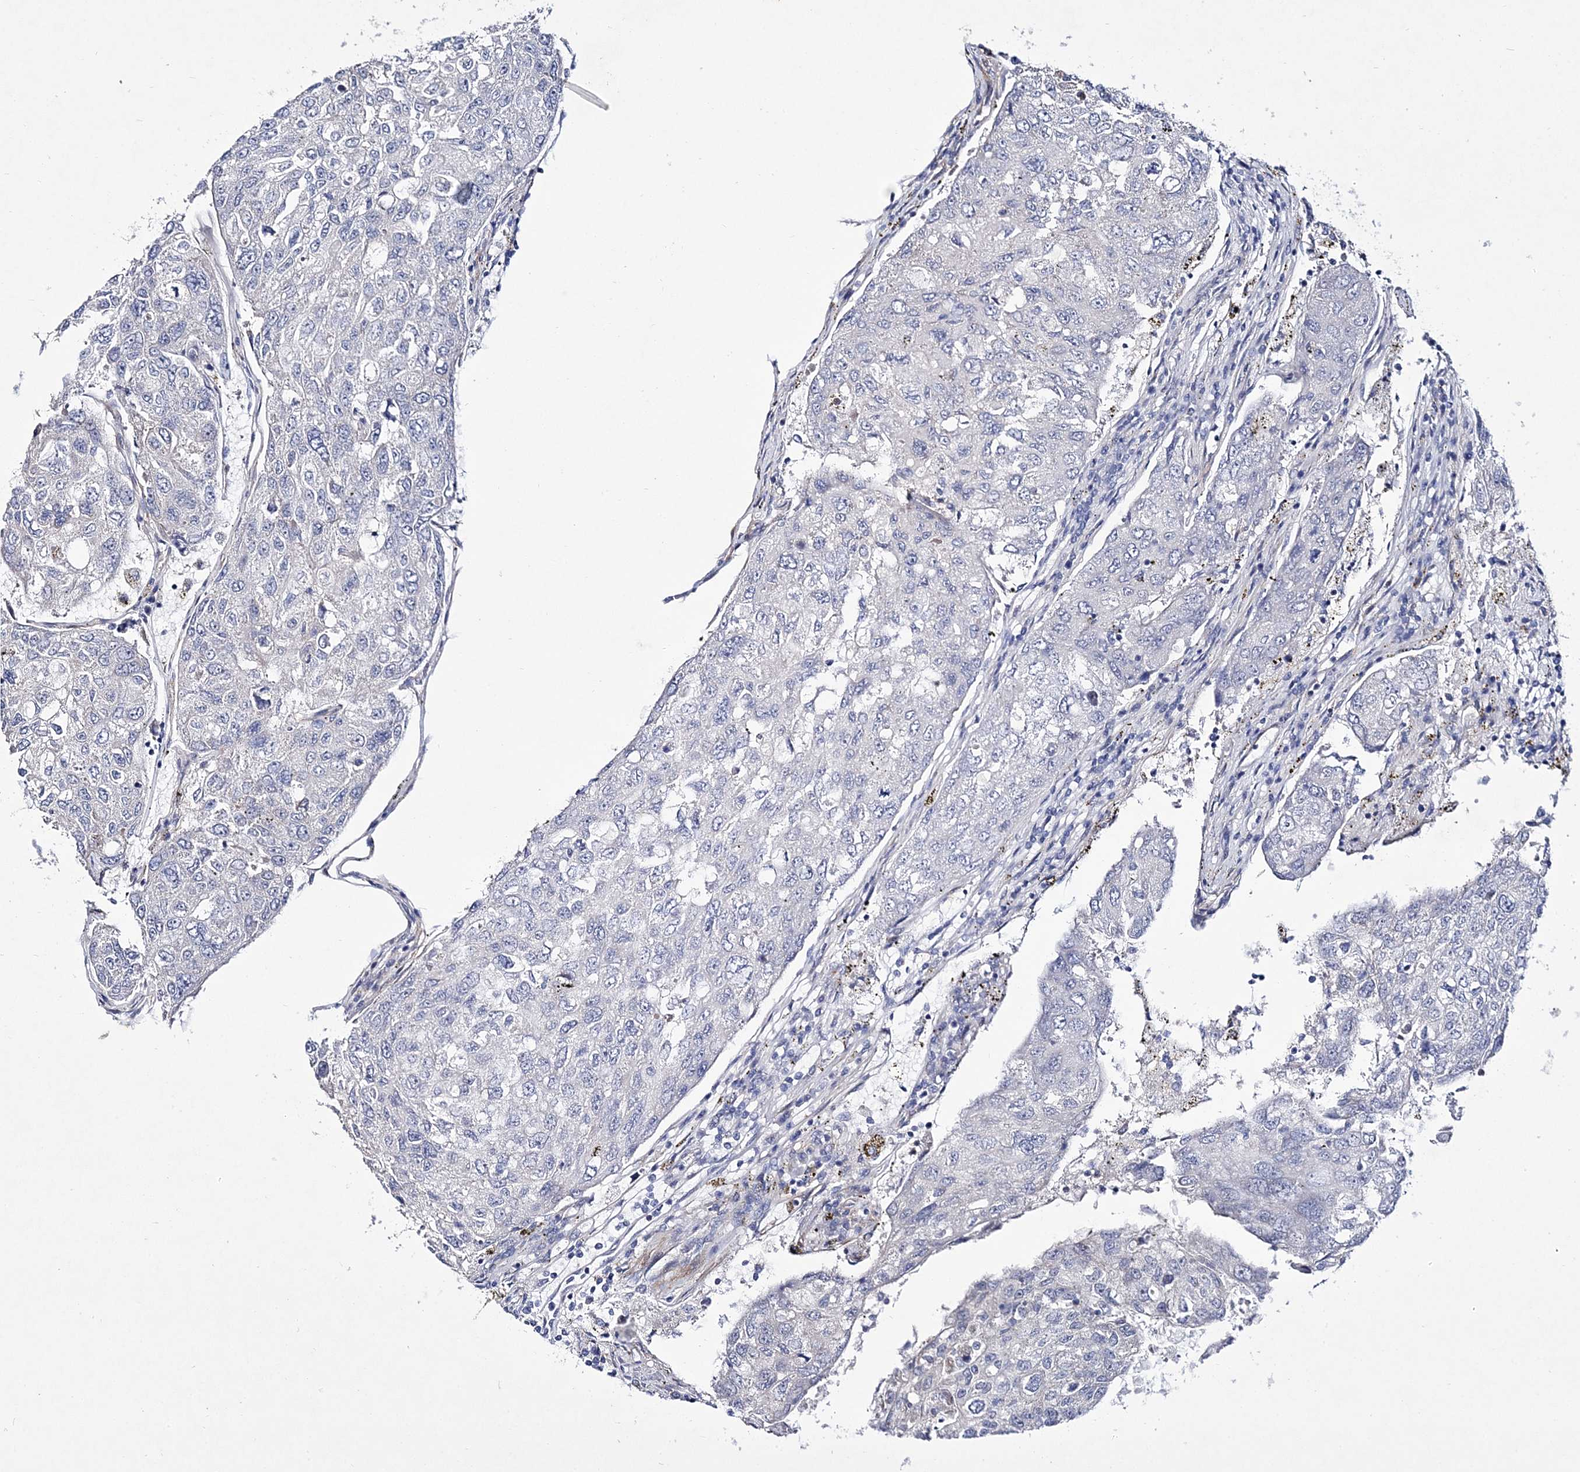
{"staining": {"intensity": "moderate", "quantity": "<25%", "location": "cytoplasmic/membranous"}, "tissue": "urothelial cancer", "cell_type": "Tumor cells", "image_type": "cancer", "snomed": [{"axis": "morphology", "description": "Urothelial carcinoma, High grade"}, {"axis": "topography", "description": "Lymph node"}, {"axis": "topography", "description": "Urinary bladder"}], "caption": "Immunohistochemical staining of human urothelial cancer shows low levels of moderate cytoplasmic/membranous protein staining in approximately <25% of tumor cells.", "gene": "ANO1", "patient": {"sex": "male", "age": 51}}